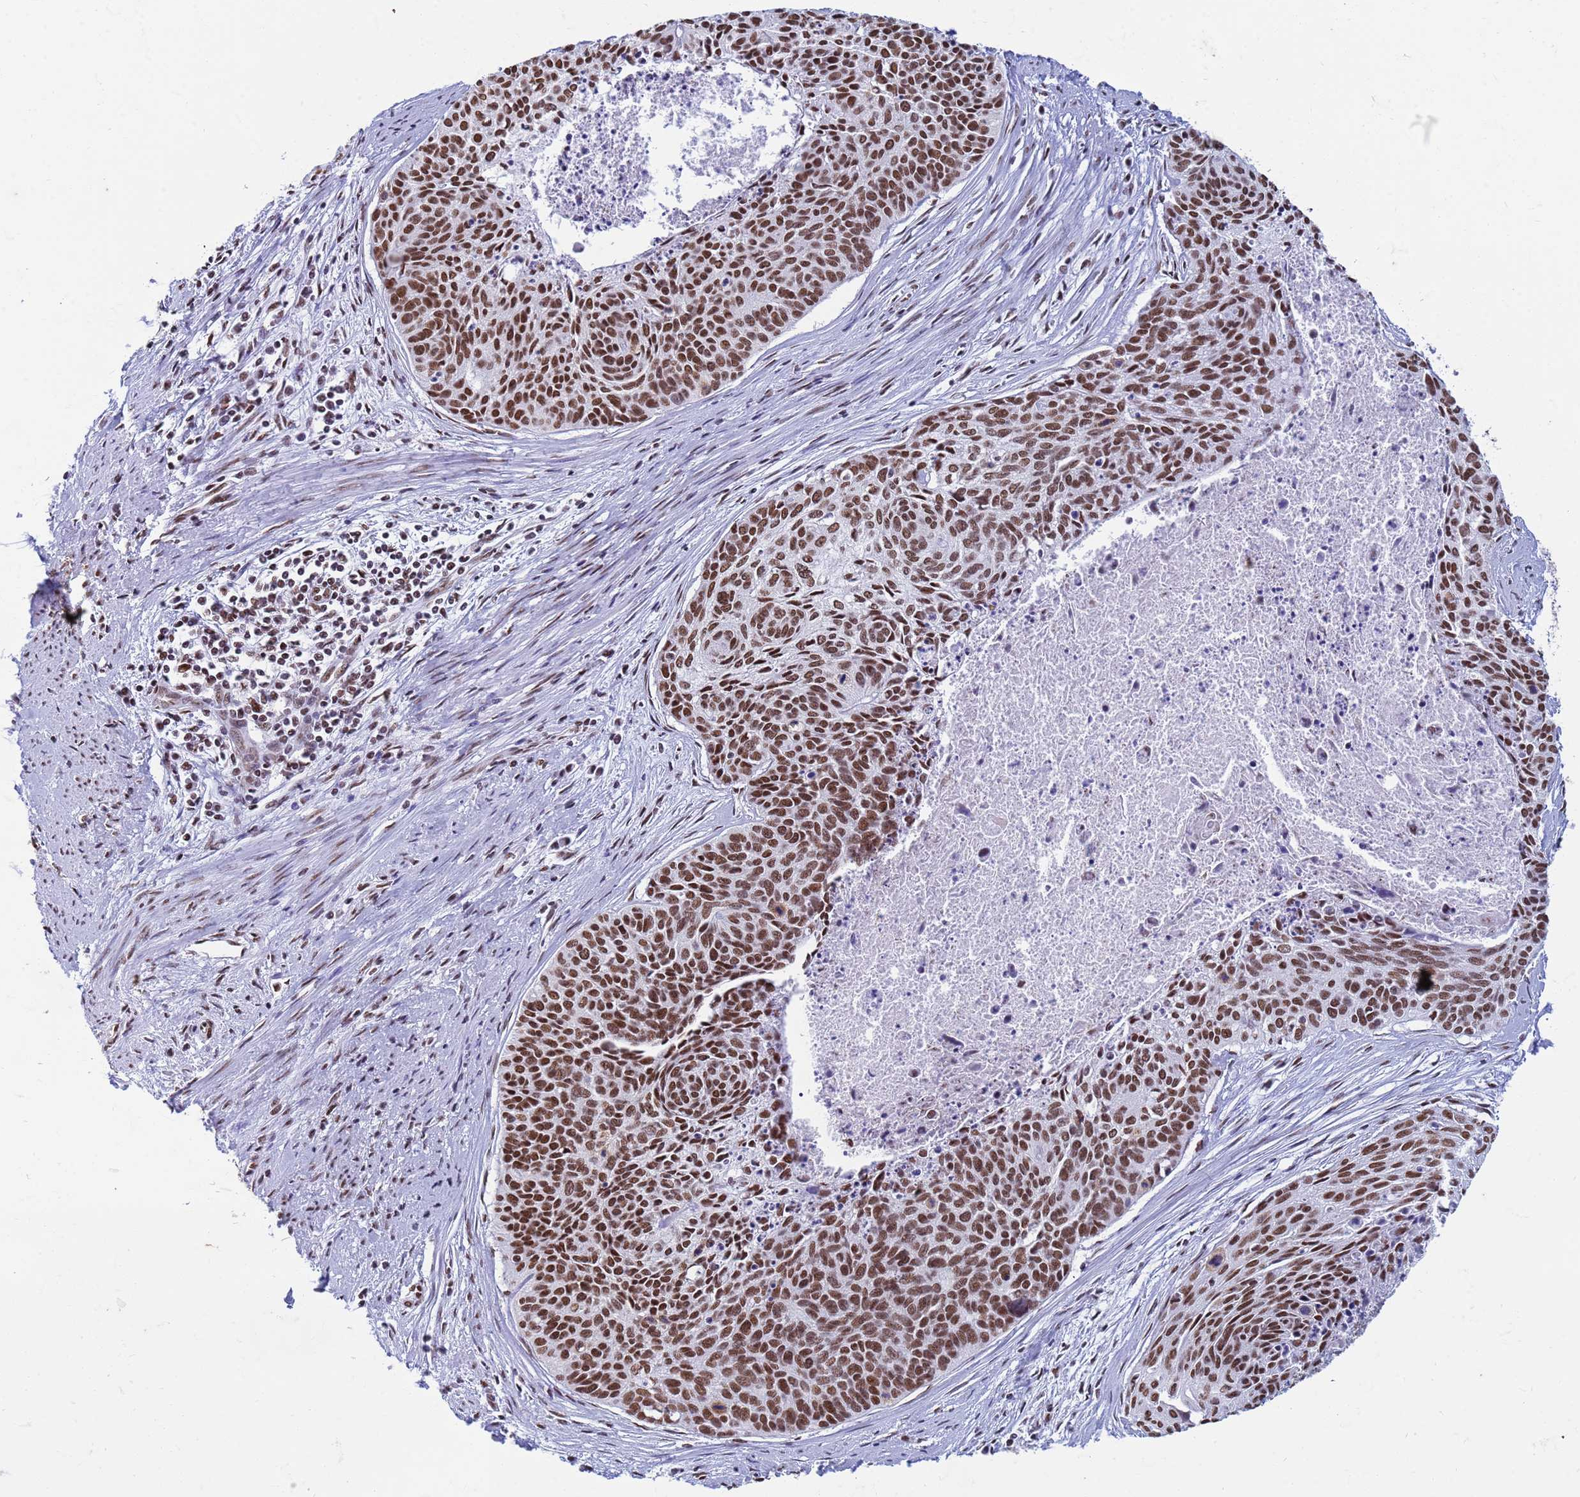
{"staining": {"intensity": "strong", "quantity": ">75%", "location": "nuclear"}, "tissue": "cervical cancer", "cell_type": "Tumor cells", "image_type": "cancer", "snomed": [{"axis": "morphology", "description": "Squamous cell carcinoma, NOS"}, {"axis": "topography", "description": "Cervix"}], "caption": "Human cervical cancer (squamous cell carcinoma) stained with a brown dye displays strong nuclear positive staining in approximately >75% of tumor cells.", "gene": "FAM170B", "patient": {"sex": "female", "age": 55}}